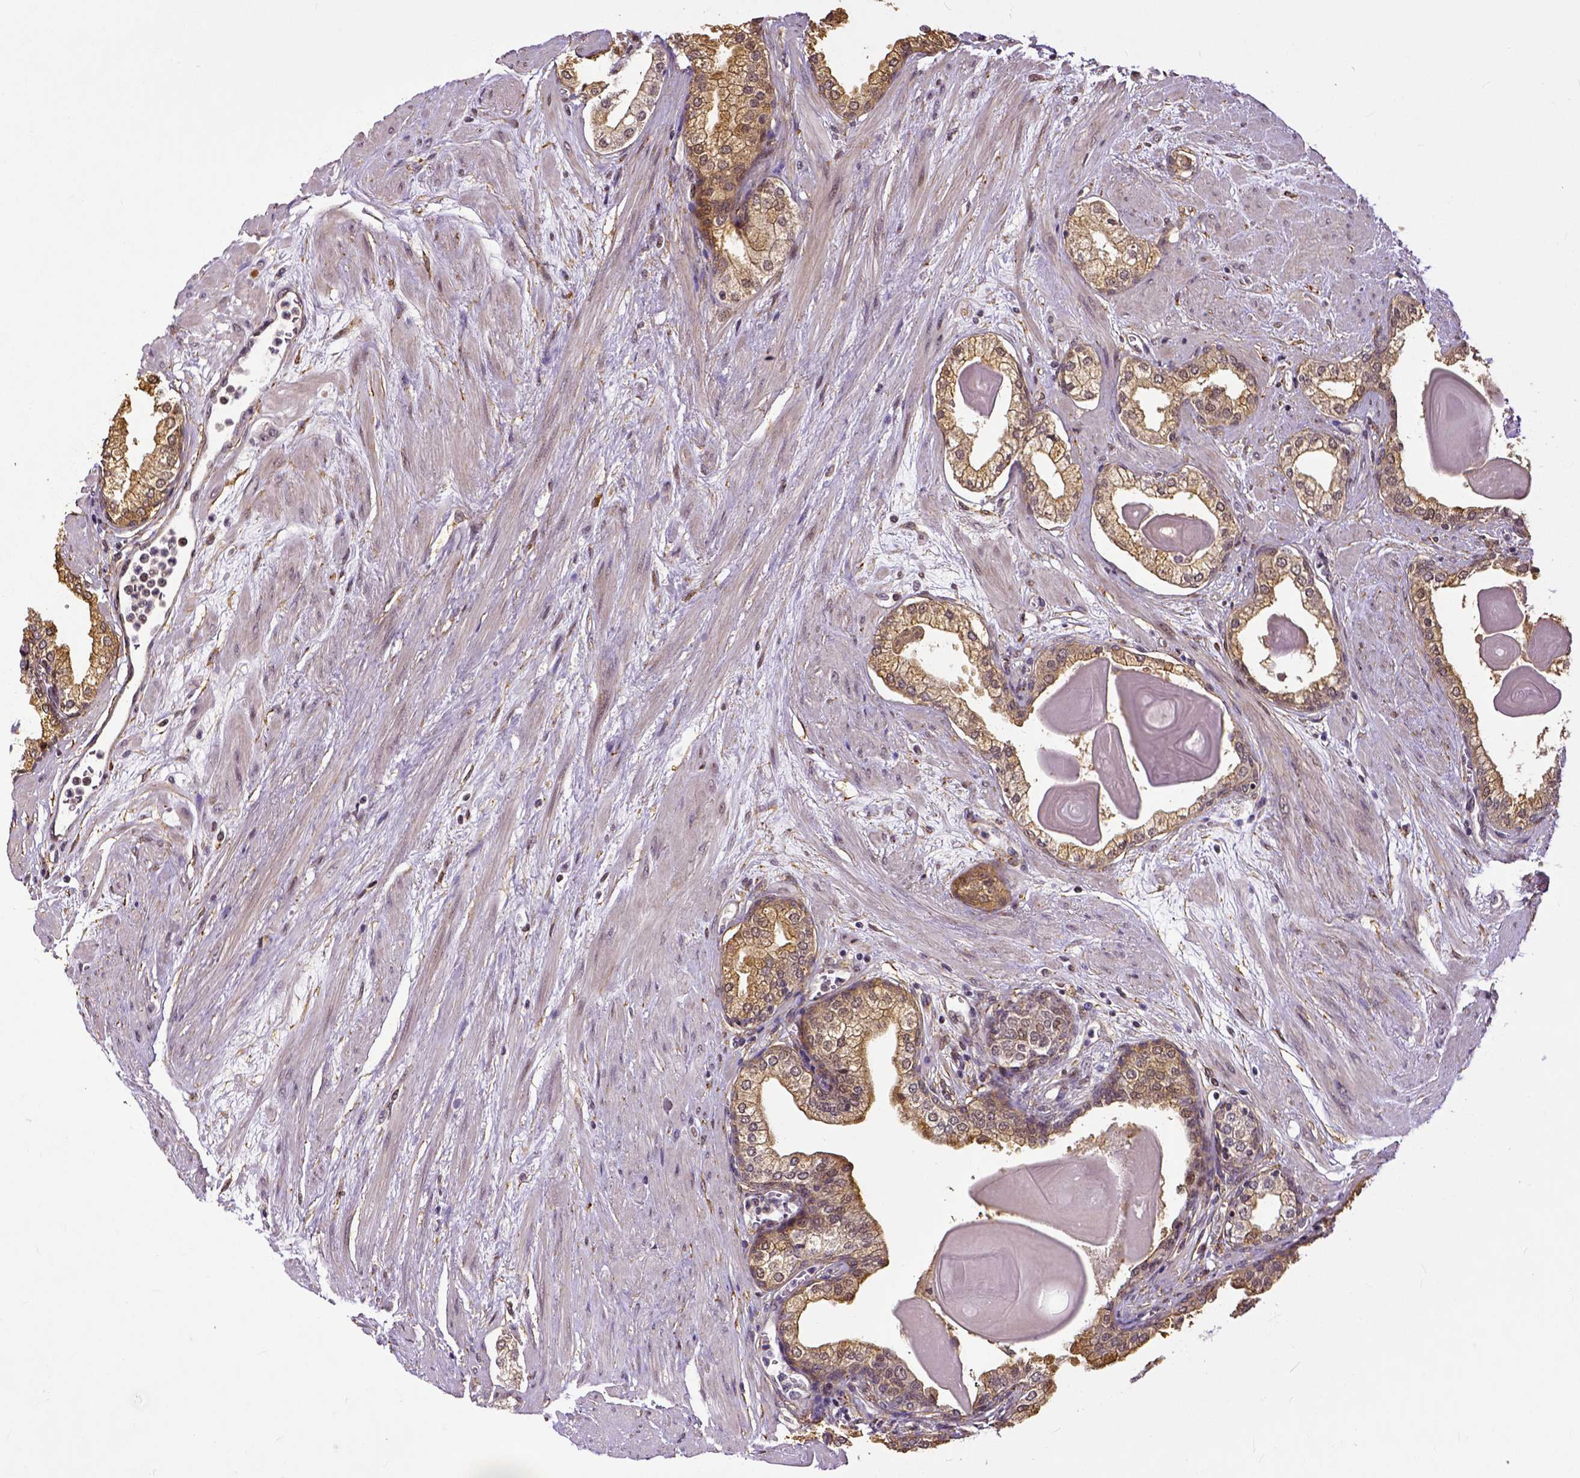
{"staining": {"intensity": "moderate", "quantity": ">75%", "location": "cytoplasmic/membranous"}, "tissue": "prostate cancer", "cell_type": "Tumor cells", "image_type": "cancer", "snomed": [{"axis": "morphology", "description": "Adenocarcinoma, Low grade"}, {"axis": "topography", "description": "Prostate"}], "caption": "Protein expression analysis of human prostate cancer (low-grade adenocarcinoma) reveals moderate cytoplasmic/membranous expression in approximately >75% of tumor cells.", "gene": "DICER1", "patient": {"sex": "male", "age": 64}}